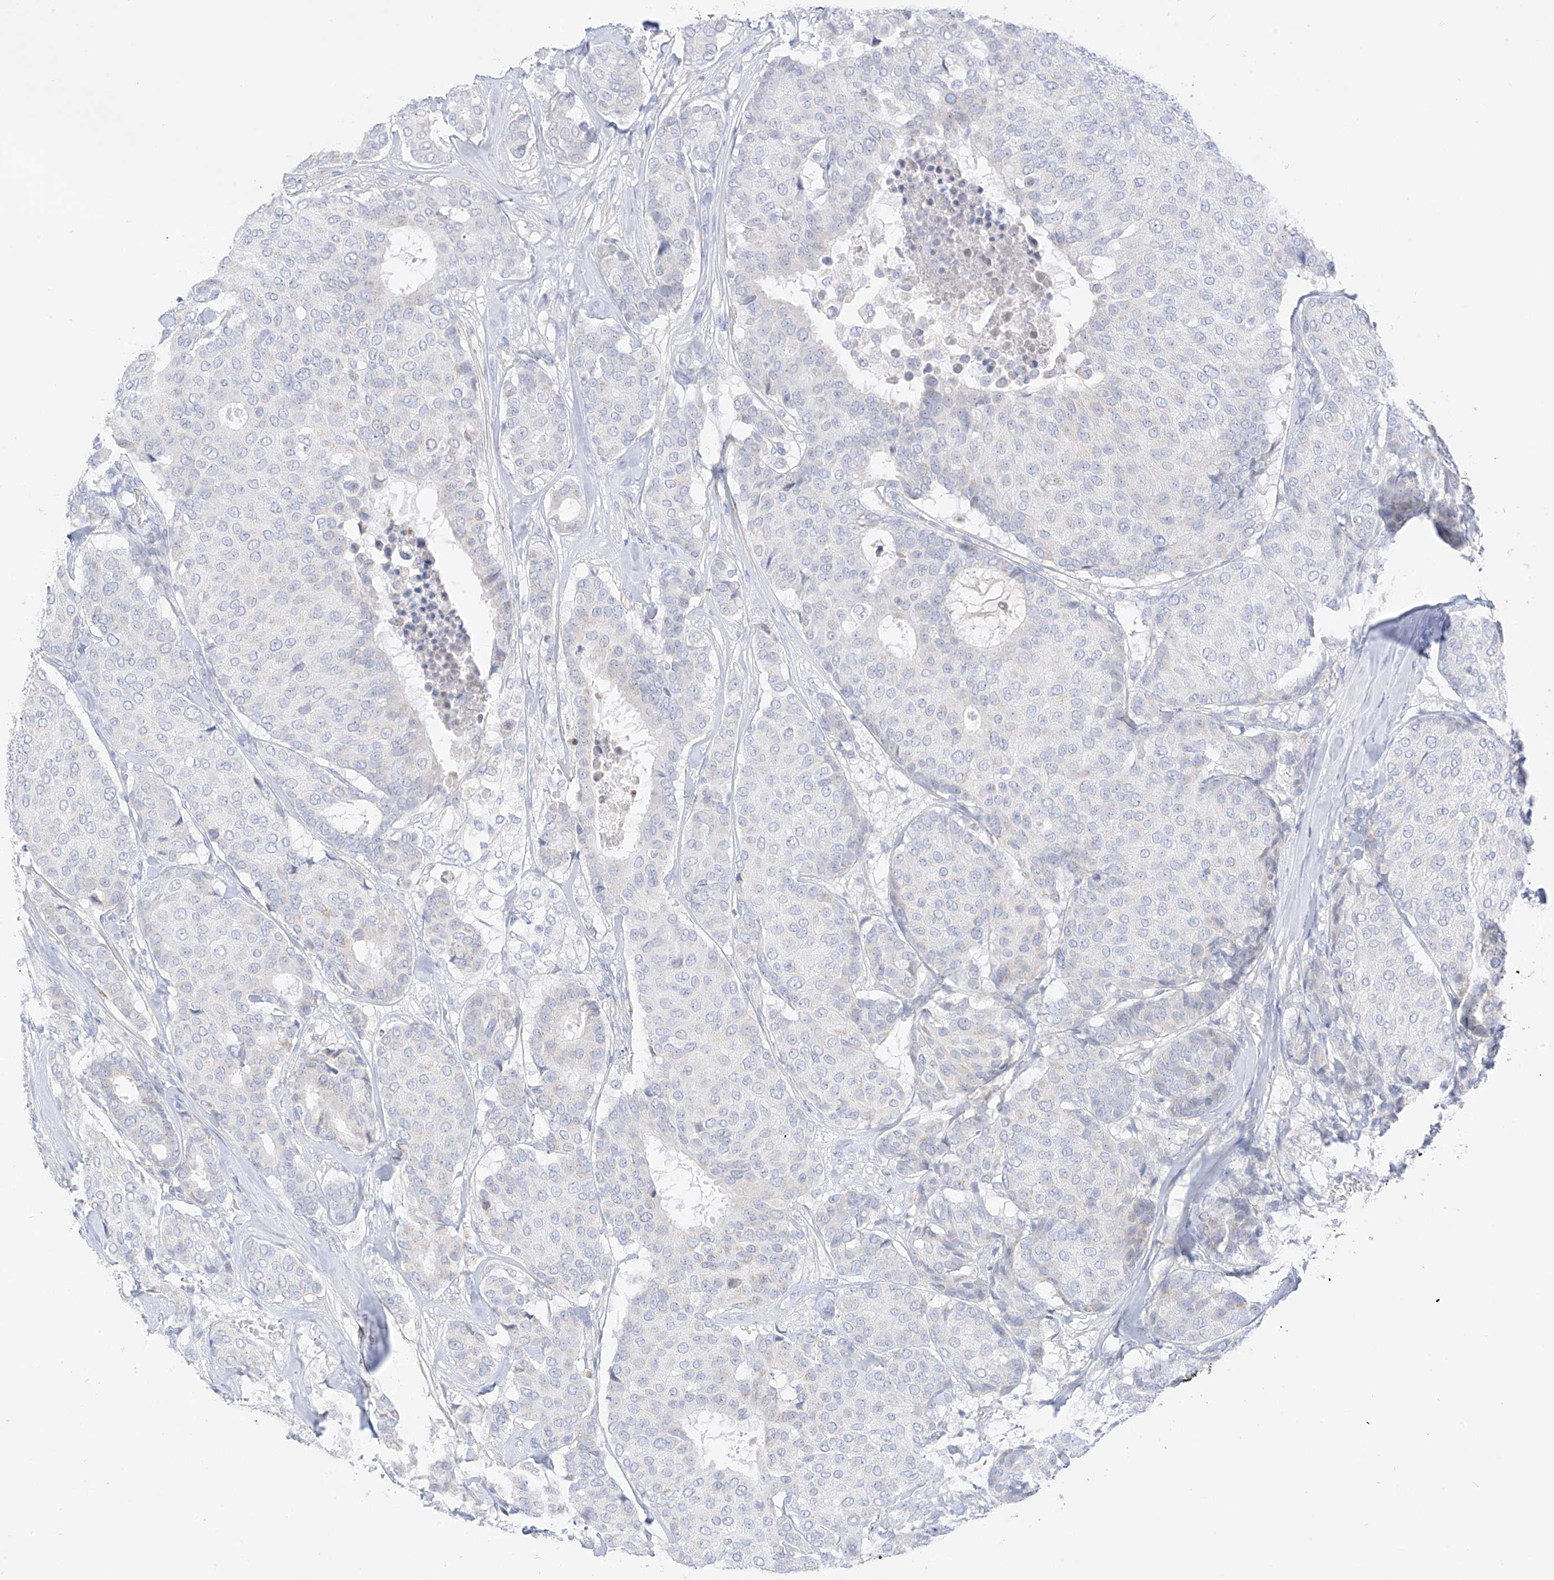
{"staining": {"intensity": "negative", "quantity": "none", "location": "none"}, "tissue": "breast cancer", "cell_type": "Tumor cells", "image_type": "cancer", "snomed": [{"axis": "morphology", "description": "Duct carcinoma"}, {"axis": "topography", "description": "Breast"}], "caption": "This is an immunohistochemistry (IHC) photomicrograph of intraductal carcinoma (breast). There is no expression in tumor cells.", "gene": "ST3GAL5", "patient": {"sex": "female", "age": 75}}